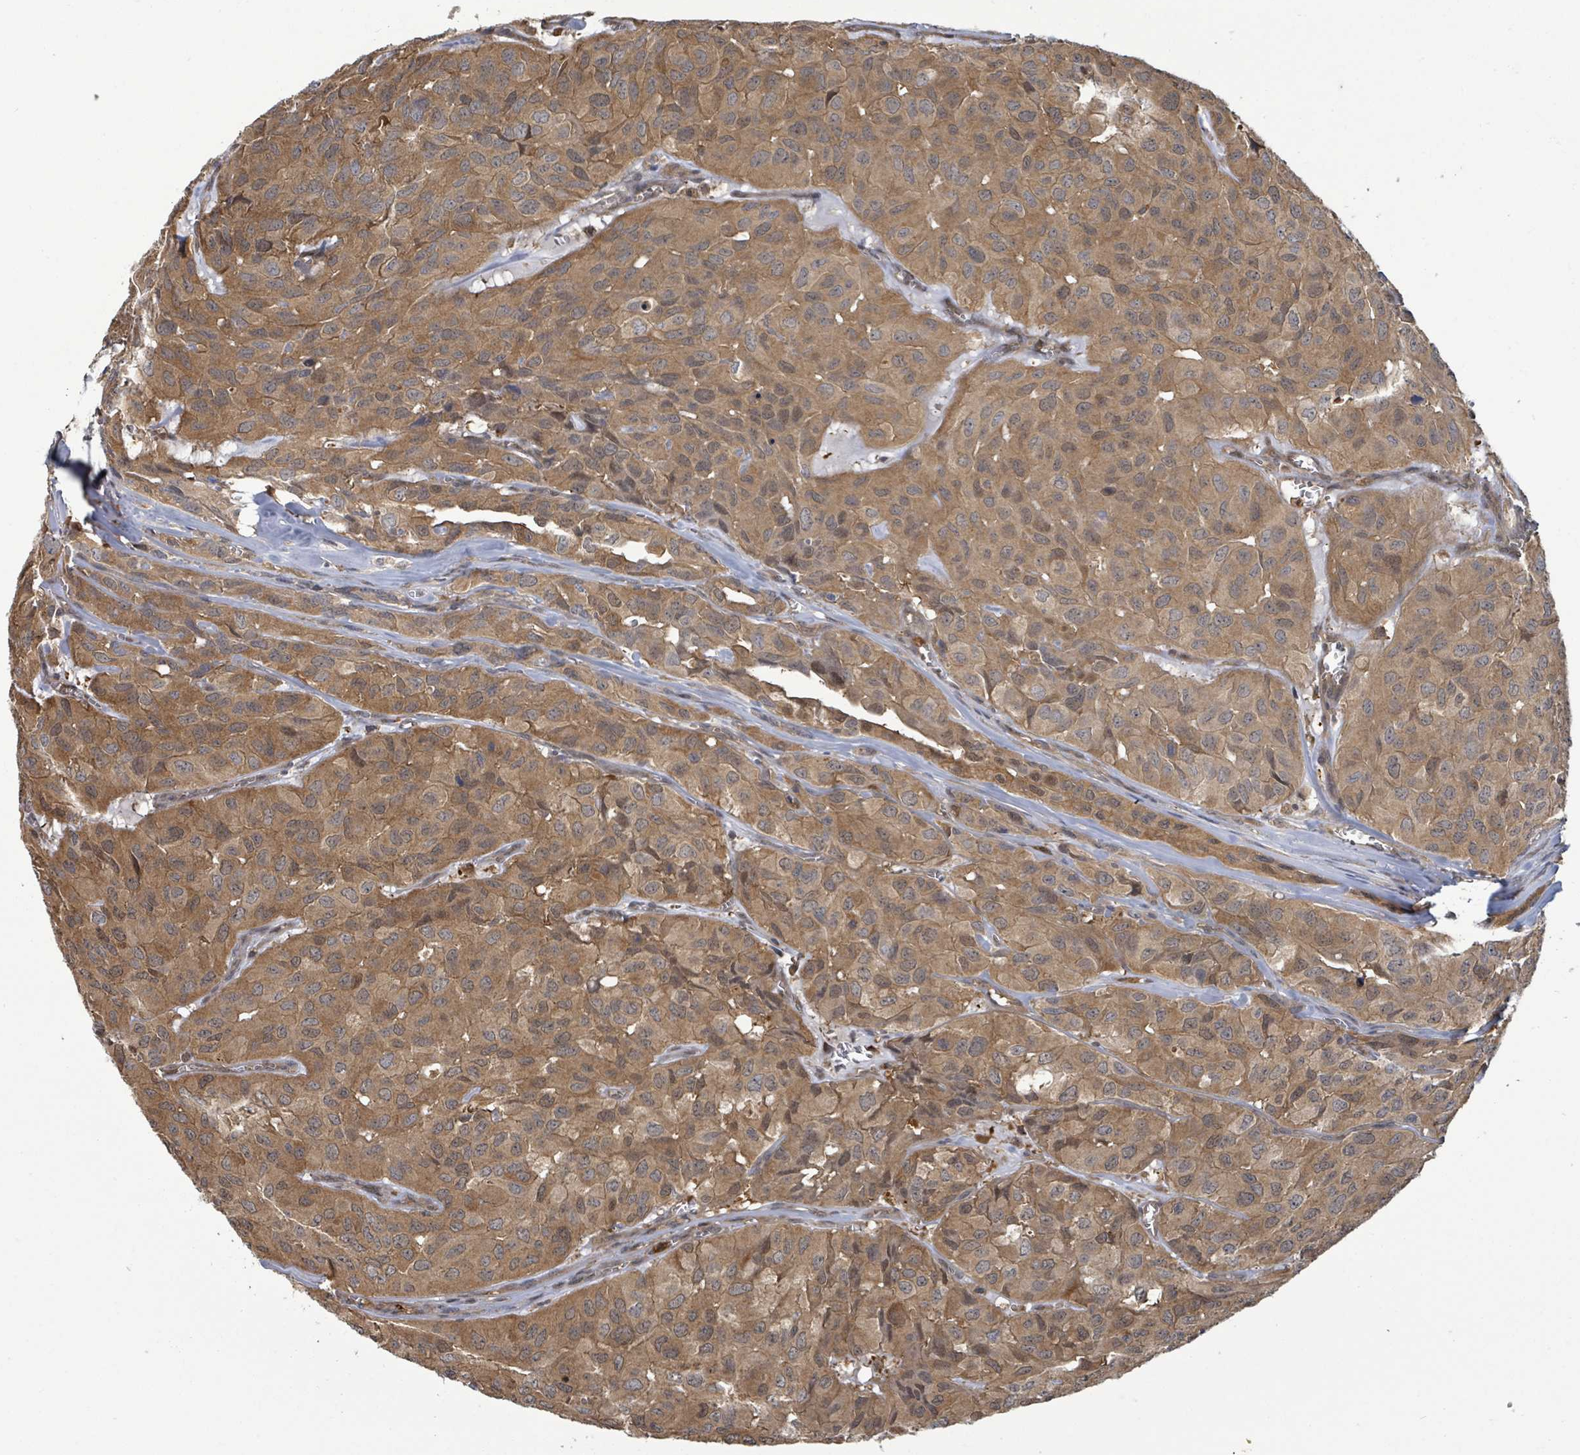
{"staining": {"intensity": "moderate", "quantity": ">75%", "location": "cytoplasmic/membranous"}, "tissue": "head and neck cancer", "cell_type": "Tumor cells", "image_type": "cancer", "snomed": [{"axis": "morphology", "description": "Adenocarcinoma, NOS"}, {"axis": "topography", "description": "Salivary gland, NOS"}, {"axis": "topography", "description": "Head-Neck"}], "caption": "A photomicrograph showing moderate cytoplasmic/membranous expression in approximately >75% of tumor cells in adenocarcinoma (head and neck), as visualized by brown immunohistochemical staining.", "gene": "PGAM1", "patient": {"sex": "female", "age": 76}}